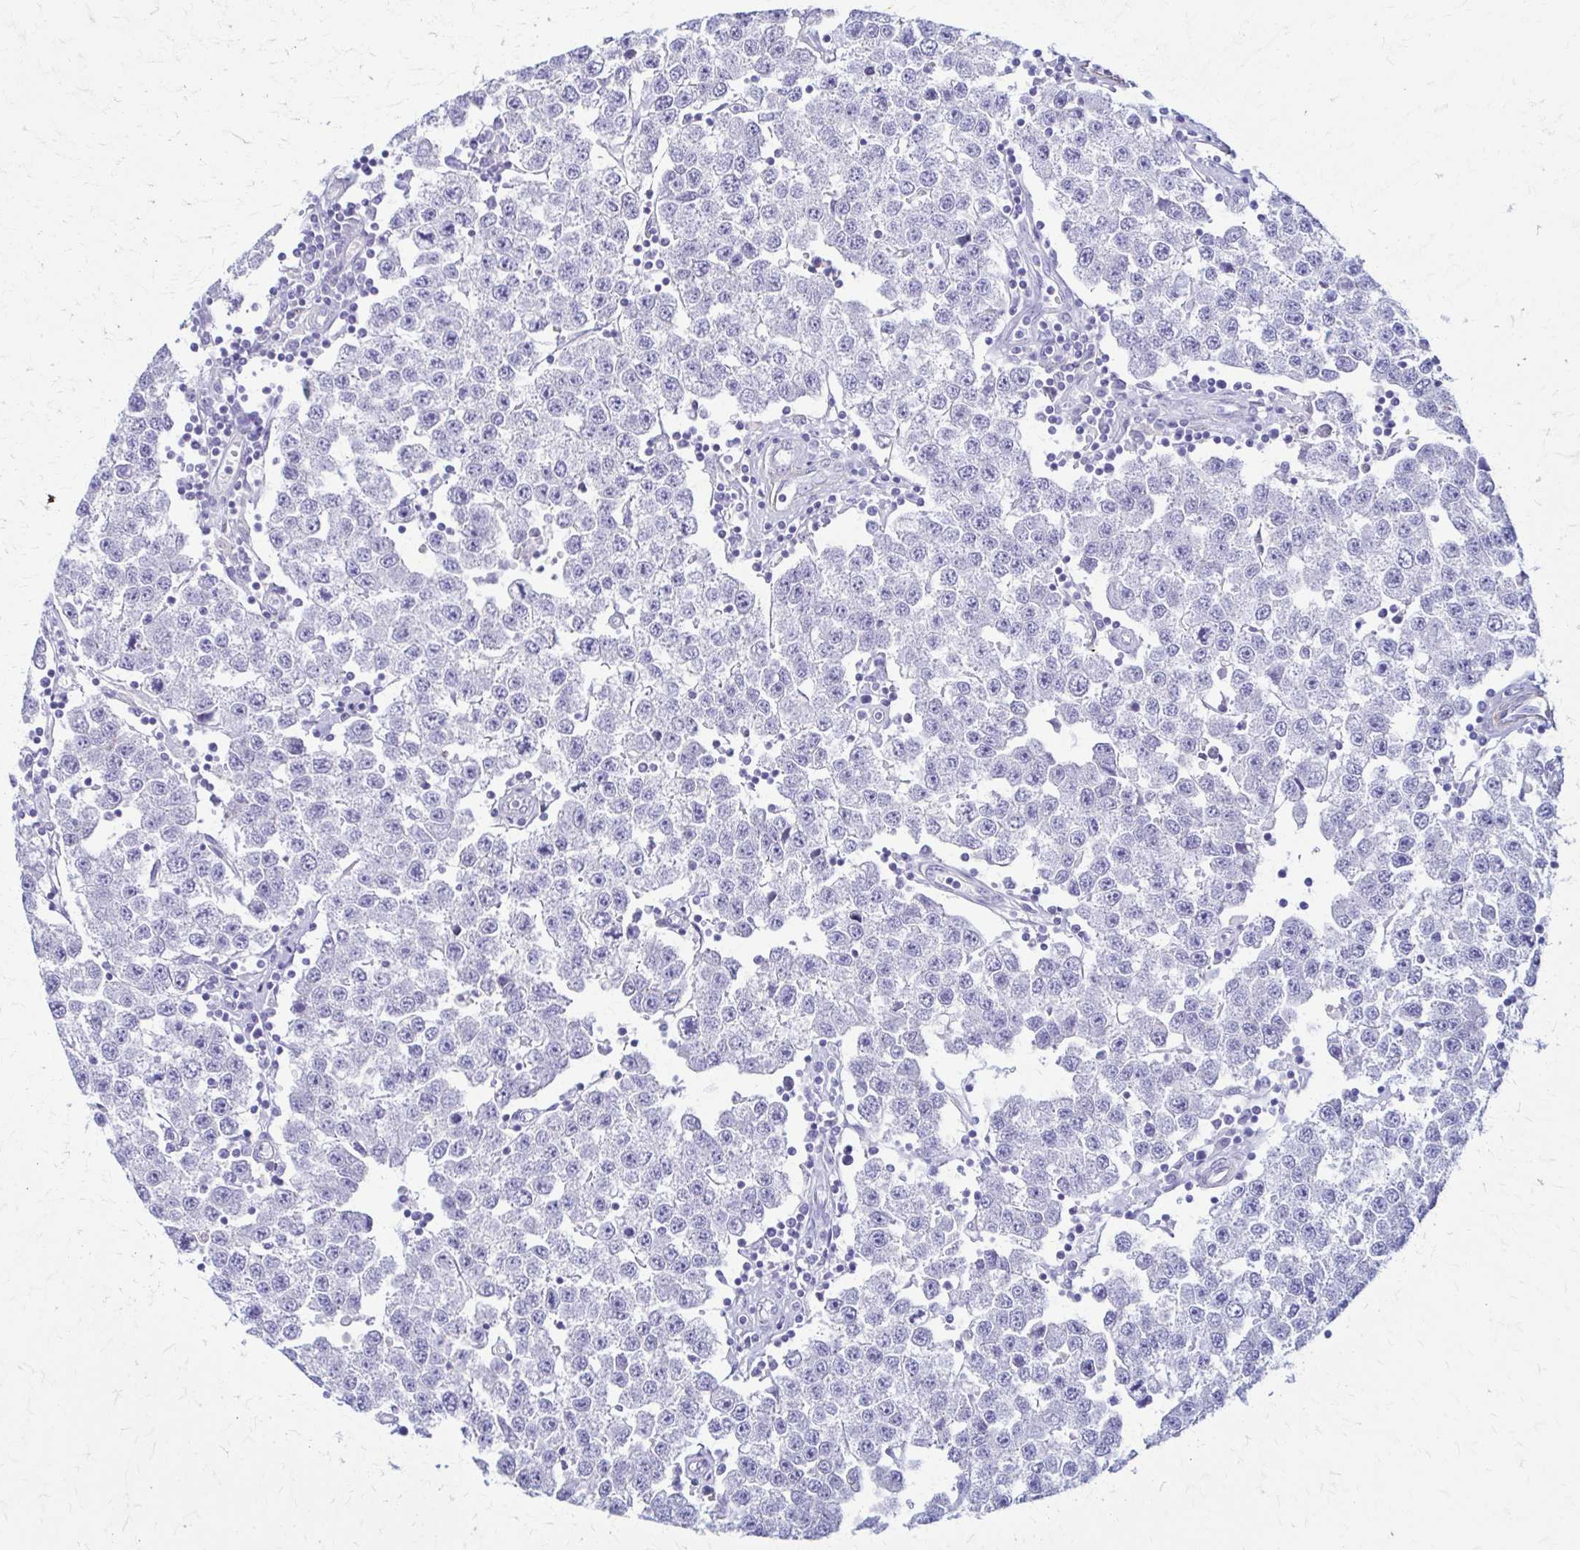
{"staining": {"intensity": "negative", "quantity": "none", "location": "none"}, "tissue": "testis cancer", "cell_type": "Tumor cells", "image_type": "cancer", "snomed": [{"axis": "morphology", "description": "Seminoma, NOS"}, {"axis": "topography", "description": "Testis"}], "caption": "Immunohistochemical staining of testis seminoma demonstrates no significant expression in tumor cells. (DAB (3,3'-diaminobenzidine) immunohistochemistry visualized using brightfield microscopy, high magnification).", "gene": "DSP", "patient": {"sex": "male", "age": 34}}